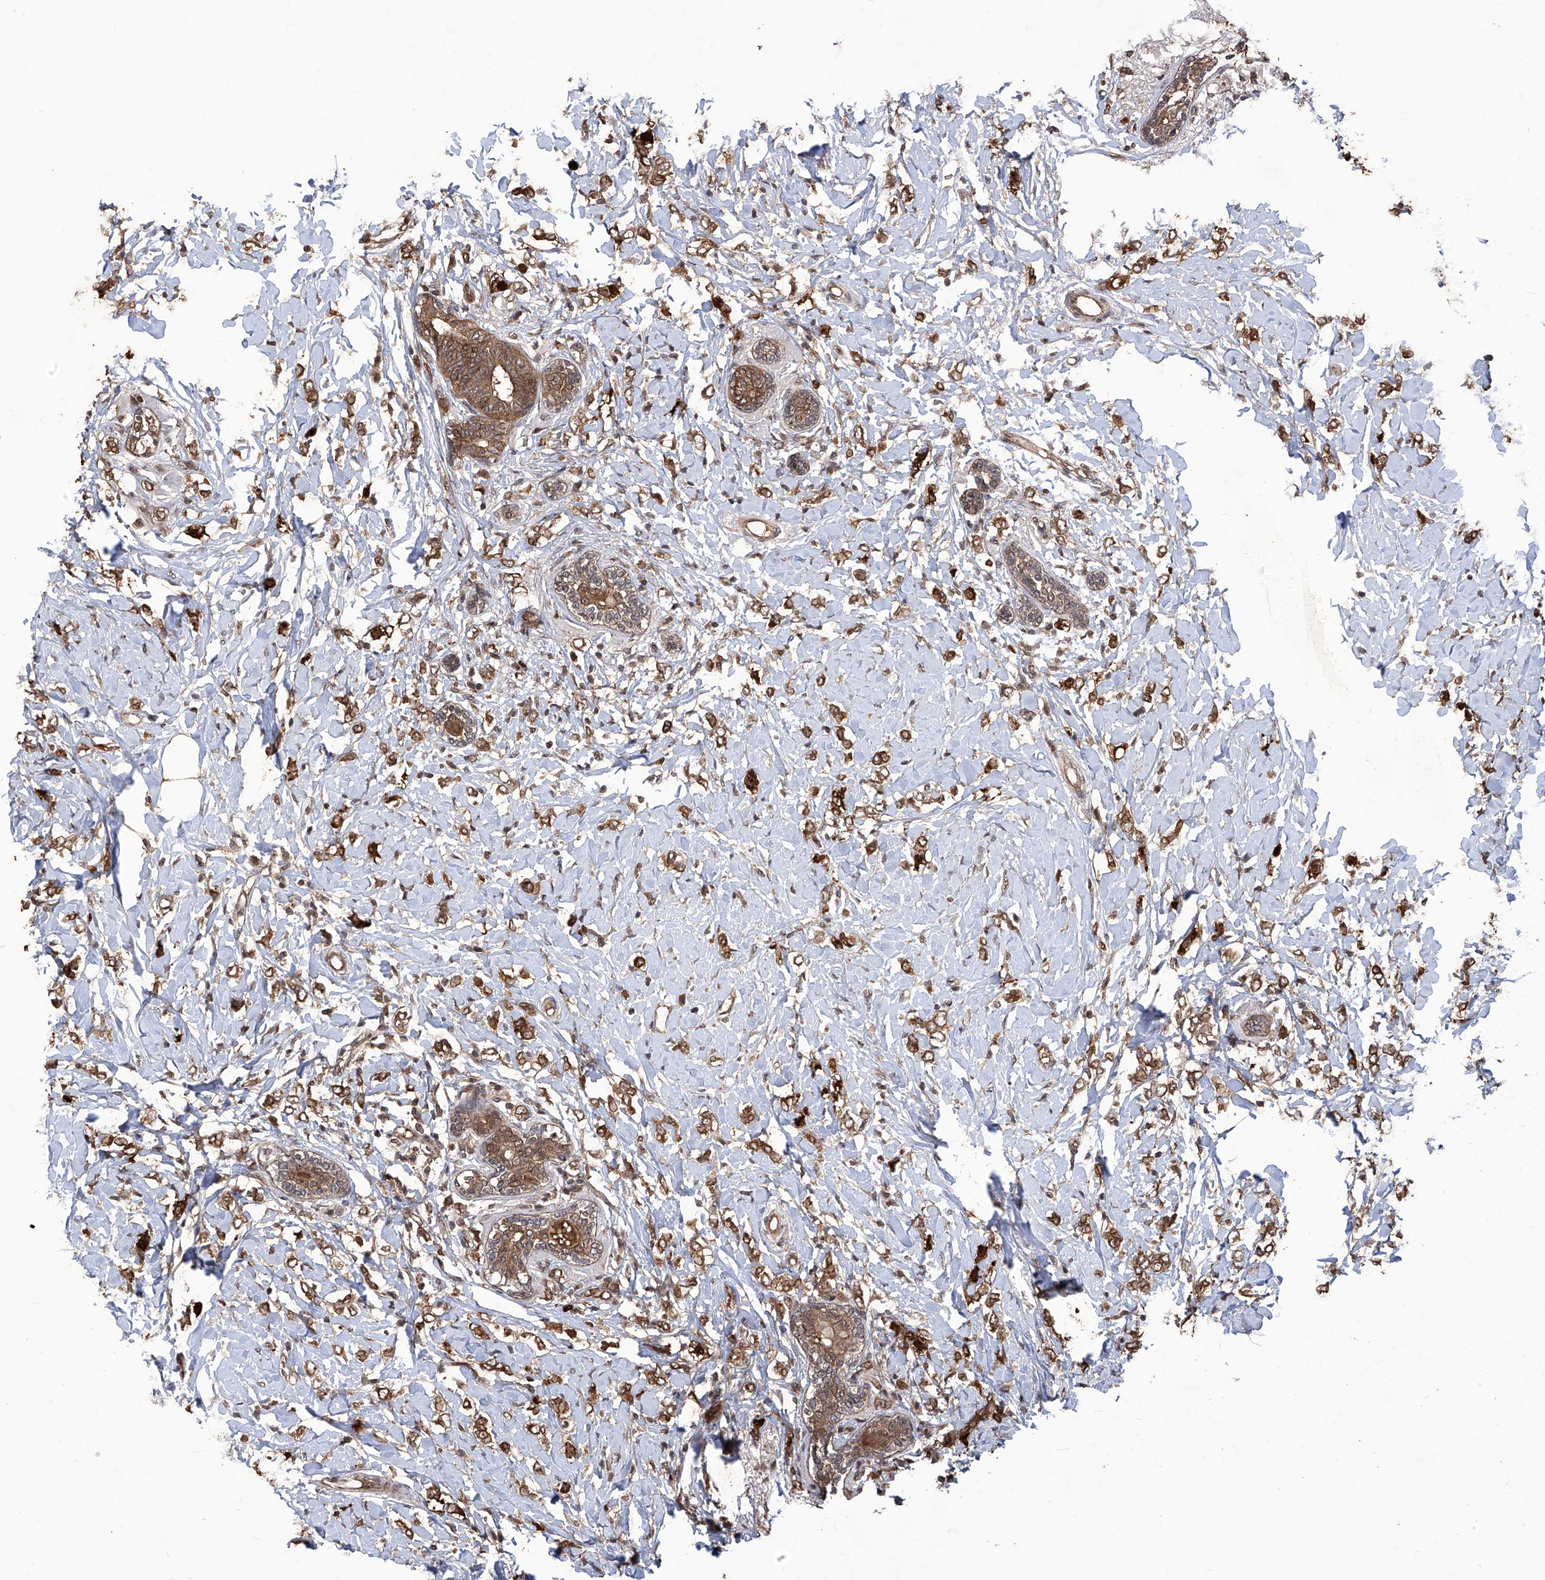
{"staining": {"intensity": "strong", "quantity": ">75%", "location": "cytoplasmic/membranous"}, "tissue": "breast cancer", "cell_type": "Tumor cells", "image_type": "cancer", "snomed": [{"axis": "morphology", "description": "Normal tissue, NOS"}, {"axis": "morphology", "description": "Lobular carcinoma"}, {"axis": "topography", "description": "Breast"}], "caption": "Tumor cells display high levels of strong cytoplasmic/membranous positivity in about >75% of cells in breast cancer. The staining was performed using DAB (3,3'-diaminobenzidine), with brown indicating positive protein expression. Nuclei are stained blue with hematoxylin.", "gene": "LYSMD4", "patient": {"sex": "female", "age": 47}}